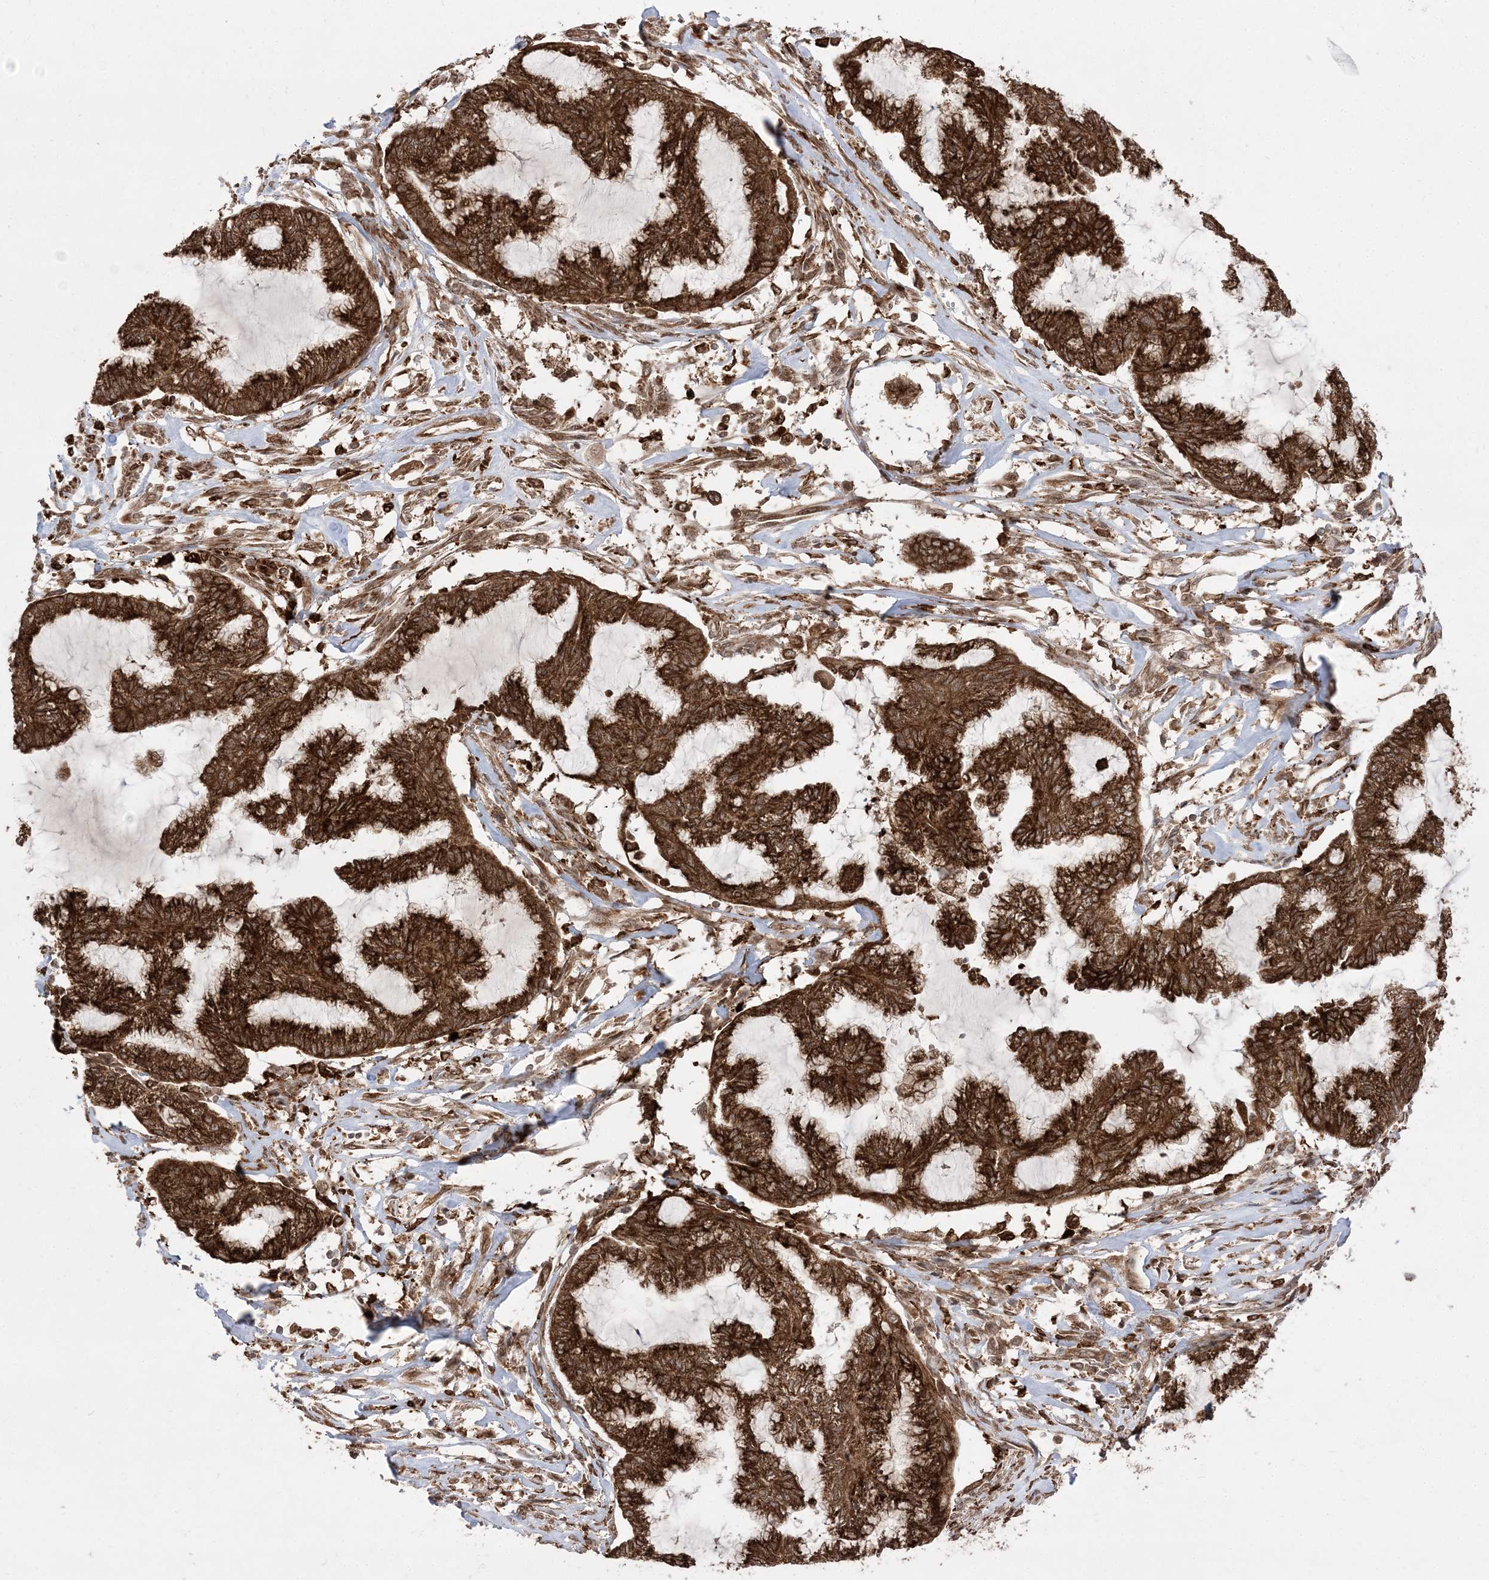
{"staining": {"intensity": "strong", "quantity": ">75%", "location": "cytoplasmic/membranous,nuclear"}, "tissue": "endometrial cancer", "cell_type": "Tumor cells", "image_type": "cancer", "snomed": [{"axis": "morphology", "description": "Adenocarcinoma, NOS"}, {"axis": "topography", "description": "Endometrium"}], "caption": "Protein staining exhibits strong cytoplasmic/membranous and nuclear positivity in about >75% of tumor cells in endometrial cancer.", "gene": "EPC2", "patient": {"sex": "female", "age": 86}}